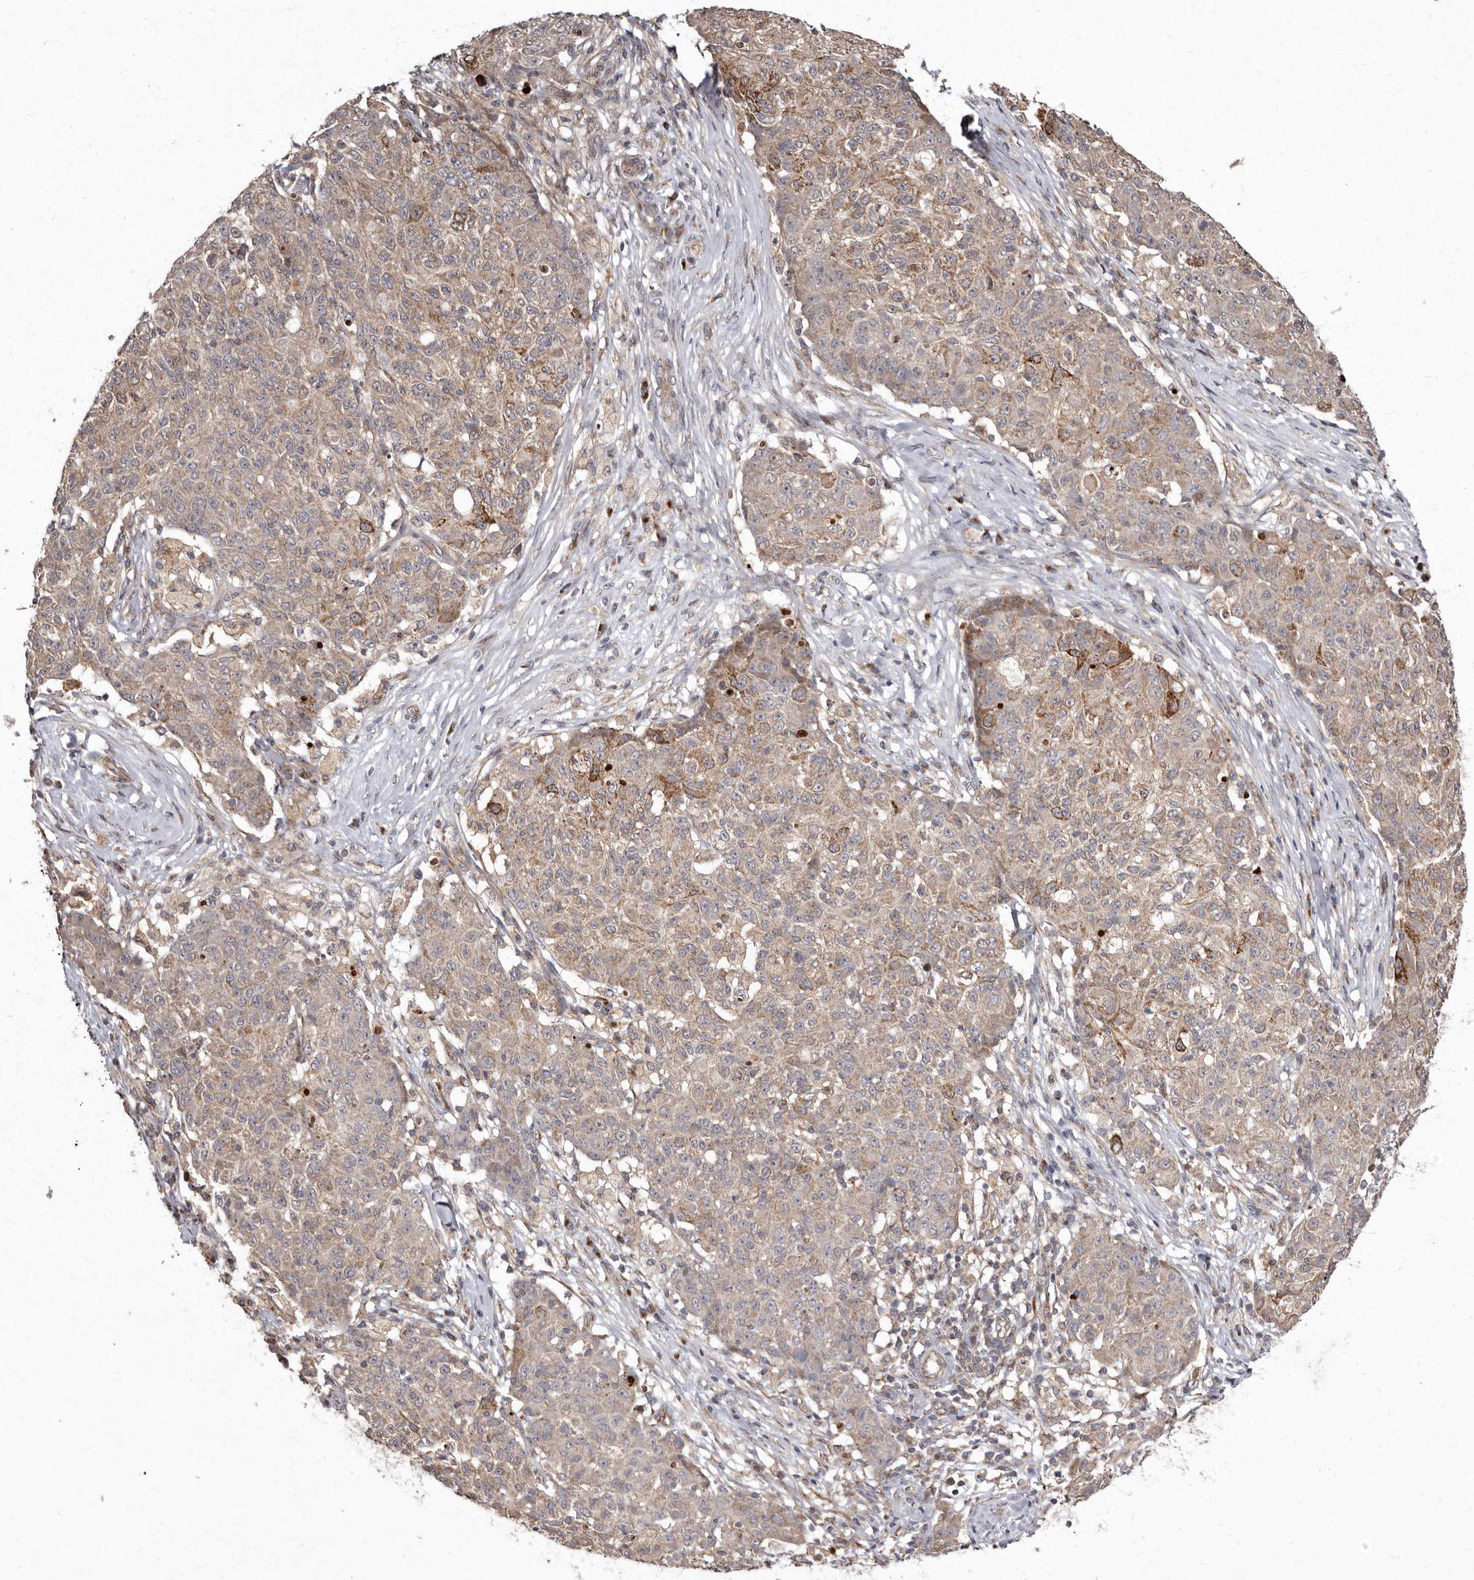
{"staining": {"intensity": "weak", "quantity": ">75%", "location": "cytoplasmic/membranous"}, "tissue": "ovarian cancer", "cell_type": "Tumor cells", "image_type": "cancer", "snomed": [{"axis": "morphology", "description": "Carcinoma, endometroid"}, {"axis": "topography", "description": "Ovary"}], "caption": "Endometroid carcinoma (ovarian) stained with immunohistochemistry (IHC) shows weak cytoplasmic/membranous positivity in about >75% of tumor cells.", "gene": "FLAD1", "patient": {"sex": "female", "age": 42}}